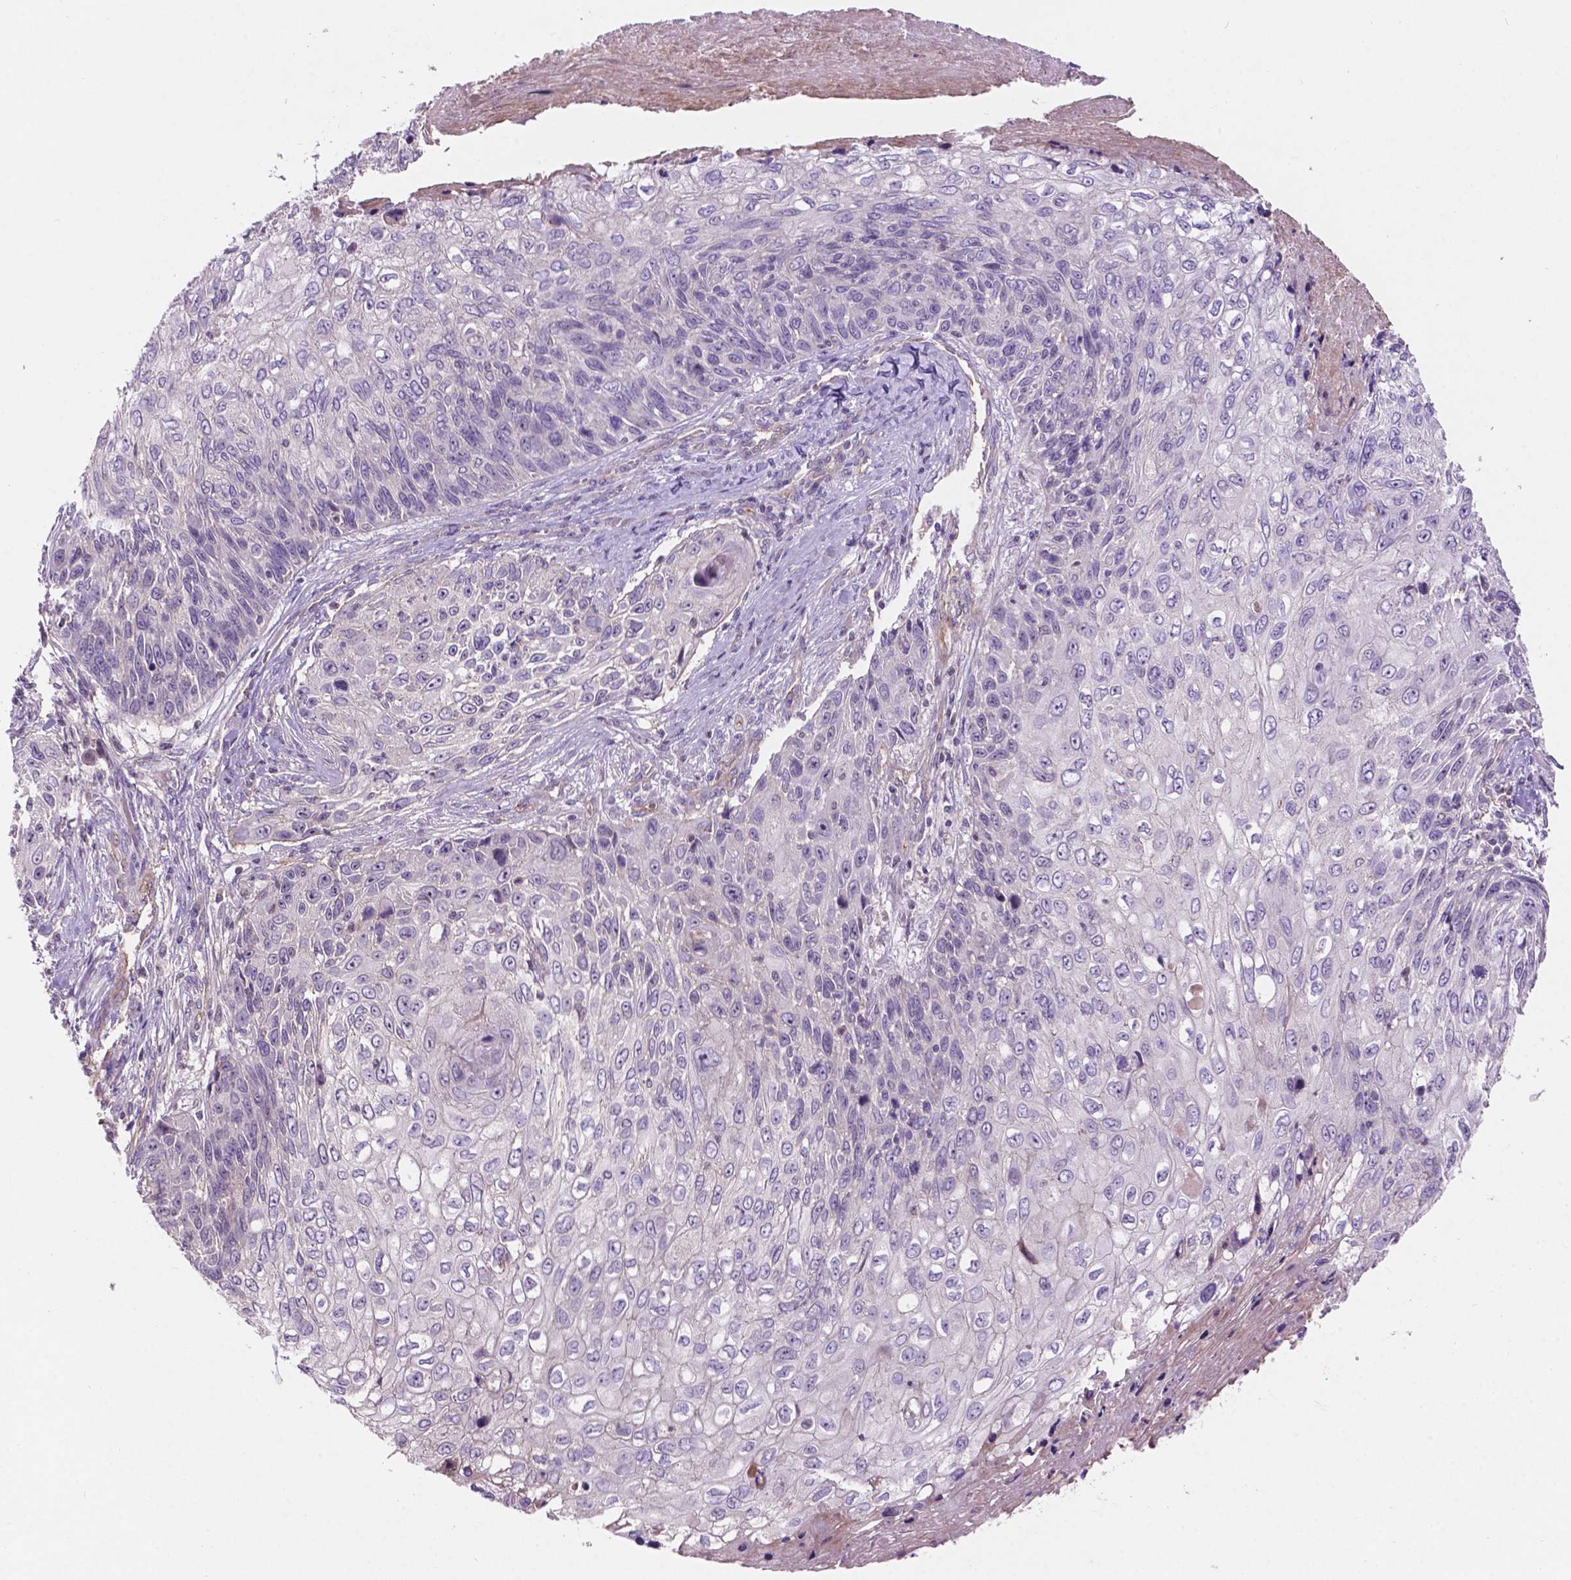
{"staining": {"intensity": "negative", "quantity": "none", "location": "none"}, "tissue": "skin cancer", "cell_type": "Tumor cells", "image_type": "cancer", "snomed": [{"axis": "morphology", "description": "Squamous cell carcinoma, NOS"}, {"axis": "topography", "description": "Skin"}], "caption": "Skin cancer was stained to show a protein in brown. There is no significant expression in tumor cells.", "gene": "ARL5C", "patient": {"sex": "male", "age": 92}}